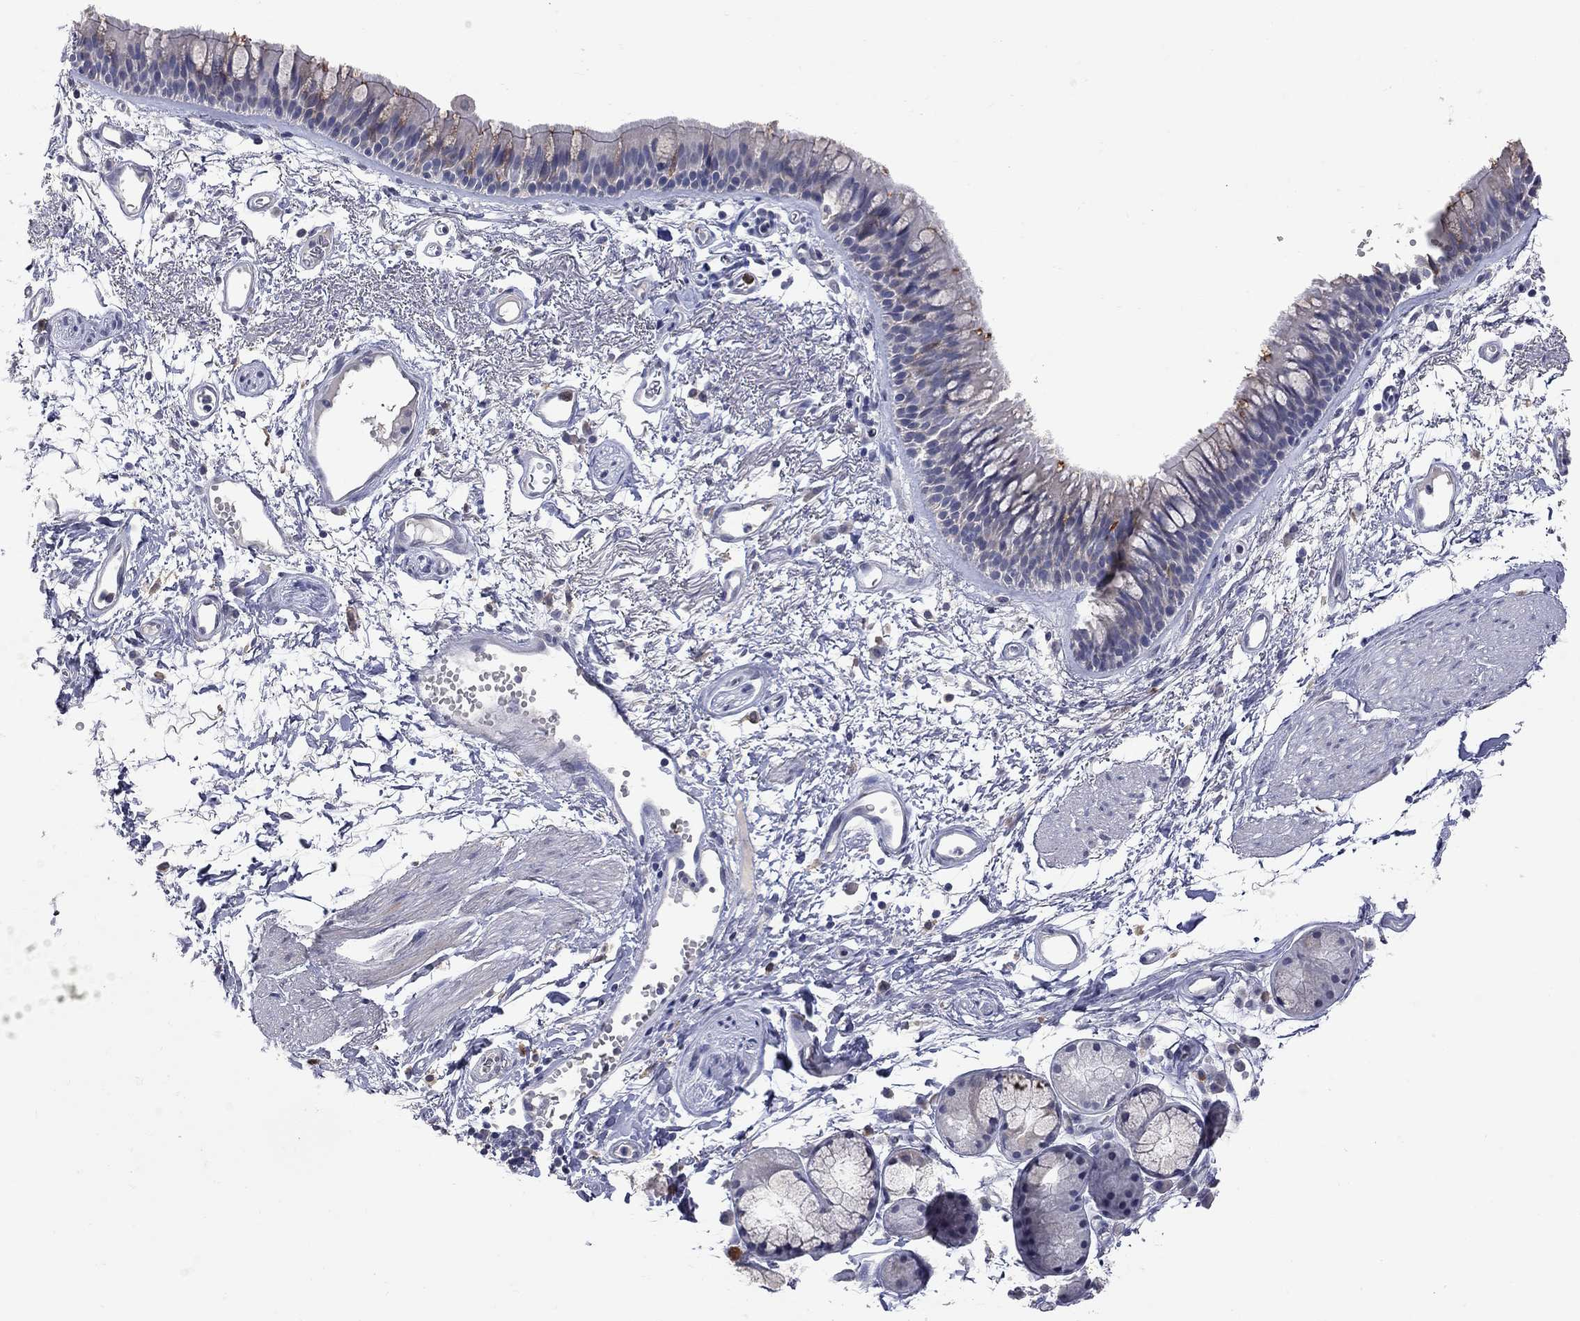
{"staining": {"intensity": "moderate", "quantity": "<25%", "location": "cytoplasmic/membranous"}, "tissue": "bronchus", "cell_type": "Respiratory epithelial cells", "image_type": "normal", "snomed": [{"axis": "morphology", "description": "Normal tissue, NOS"}, {"axis": "topography", "description": "Cartilage tissue"}, {"axis": "topography", "description": "Bronchus"}], "caption": "Bronchus was stained to show a protein in brown. There is low levels of moderate cytoplasmic/membranous expression in about <25% of respiratory epithelial cells. The staining was performed using DAB to visualize the protein expression in brown, while the nuclei were stained in blue with hematoxylin (Magnification: 20x).", "gene": "NOS2", "patient": {"sex": "male", "age": 66}}